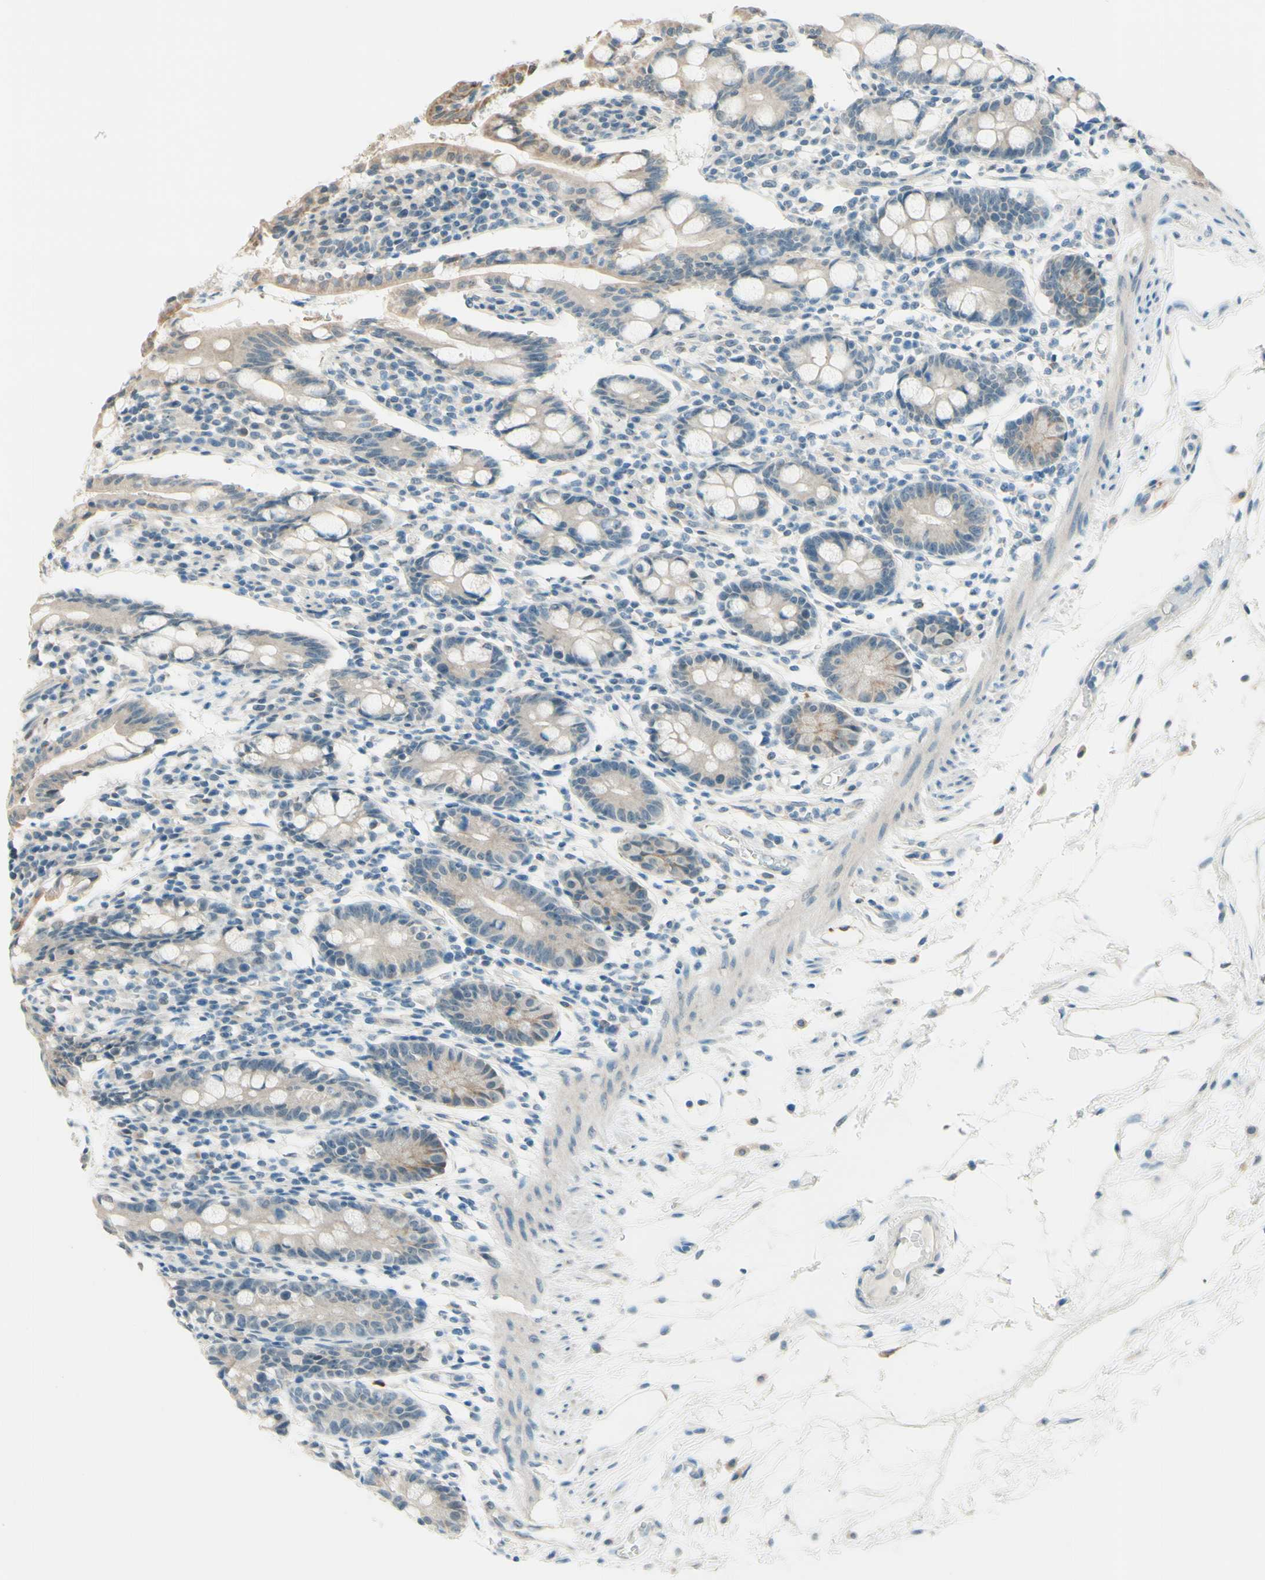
{"staining": {"intensity": "weak", "quantity": "25%-75%", "location": "cytoplasmic/membranous"}, "tissue": "small intestine", "cell_type": "Glandular cells", "image_type": "normal", "snomed": [{"axis": "morphology", "description": "Normal tissue, NOS"}, {"axis": "morphology", "description": "Cystadenocarcinoma, serous, Metastatic site"}, {"axis": "topography", "description": "Small intestine"}], "caption": "Immunohistochemical staining of unremarkable human small intestine displays low levels of weak cytoplasmic/membranous expression in approximately 25%-75% of glandular cells. The protein is shown in brown color, while the nuclei are stained blue.", "gene": "JPH1", "patient": {"sex": "female", "age": 61}}